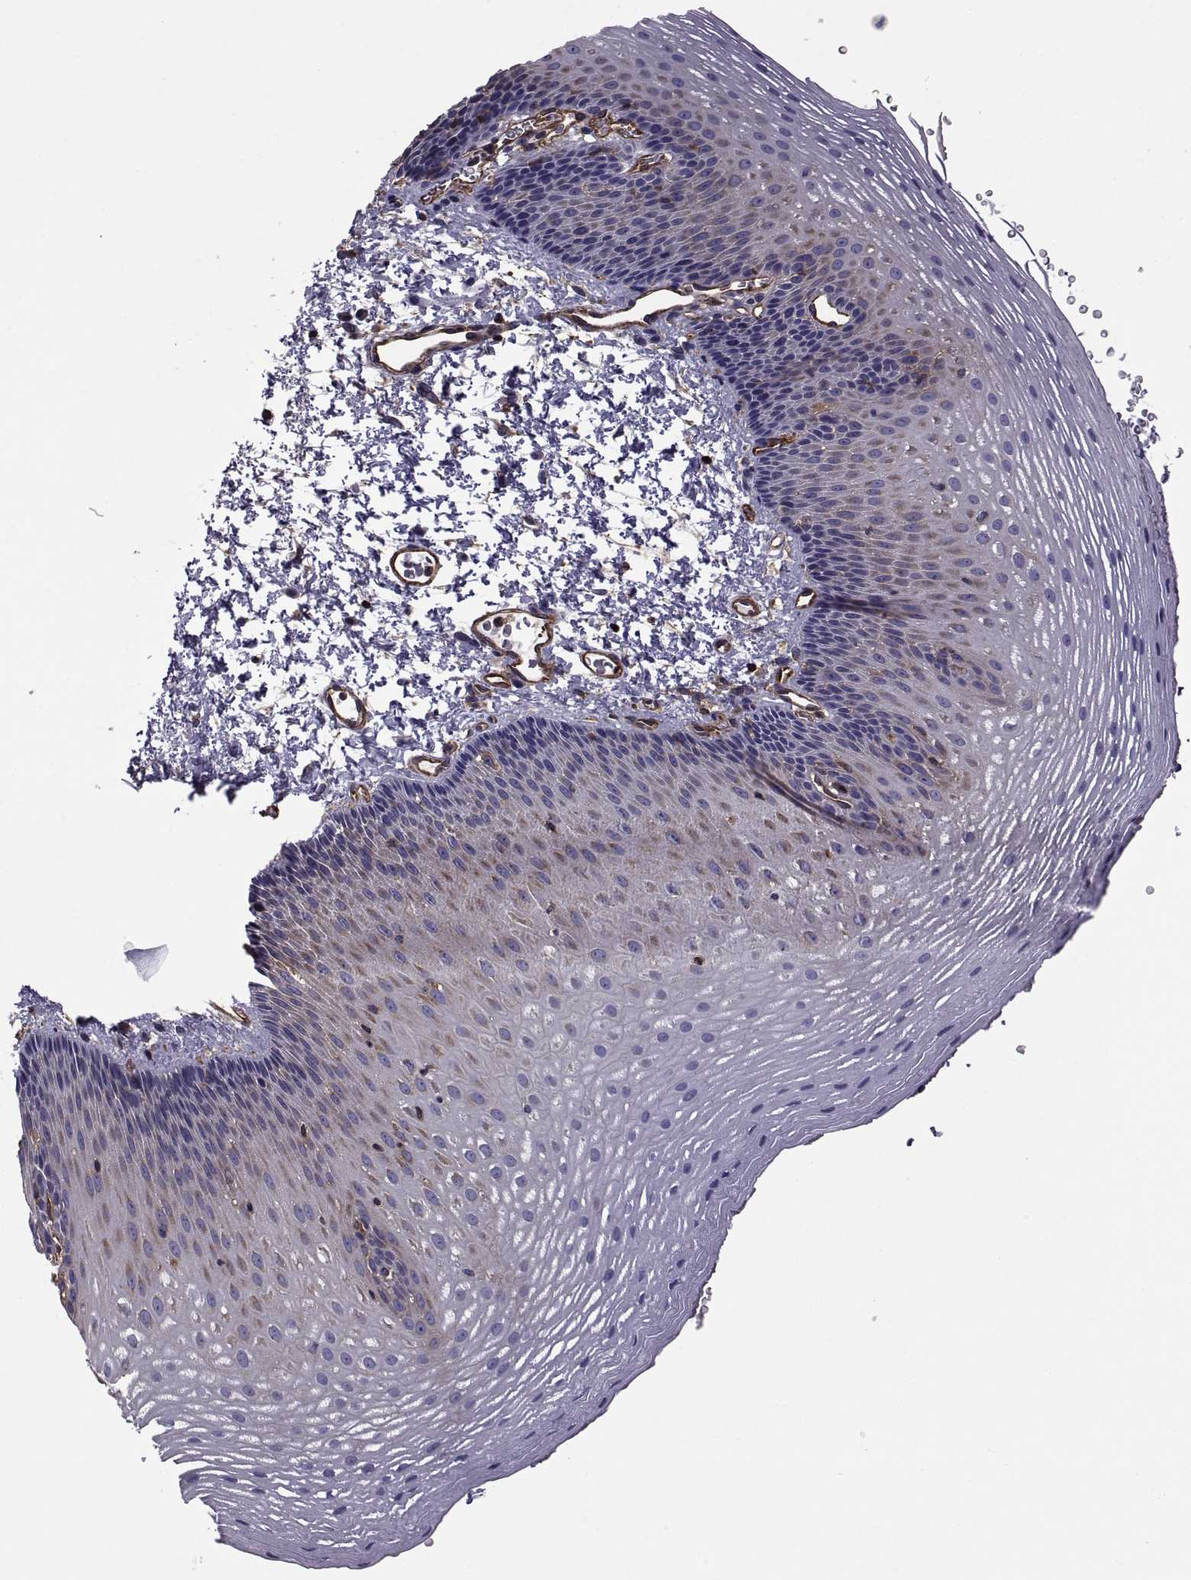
{"staining": {"intensity": "strong", "quantity": "<25%", "location": "cytoplasmic/membranous"}, "tissue": "esophagus", "cell_type": "Squamous epithelial cells", "image_type": "normal", "snomed": [{"axis": "morphology", "description": "Normal tissue, NOS"}, {"axis": "topography", "description": "Esophagus"}], "caption": "DAB immunohistochemical staining of unremarkable human esophagus shows strong cytoplasmic/membranous protein expression in about <25% of squamous epithelial cells. (DAB IHC, brown staining for protein, blue staining for nuclei).", "gene": "MYH9", "patient": {"sex": "male", "age": 76}}